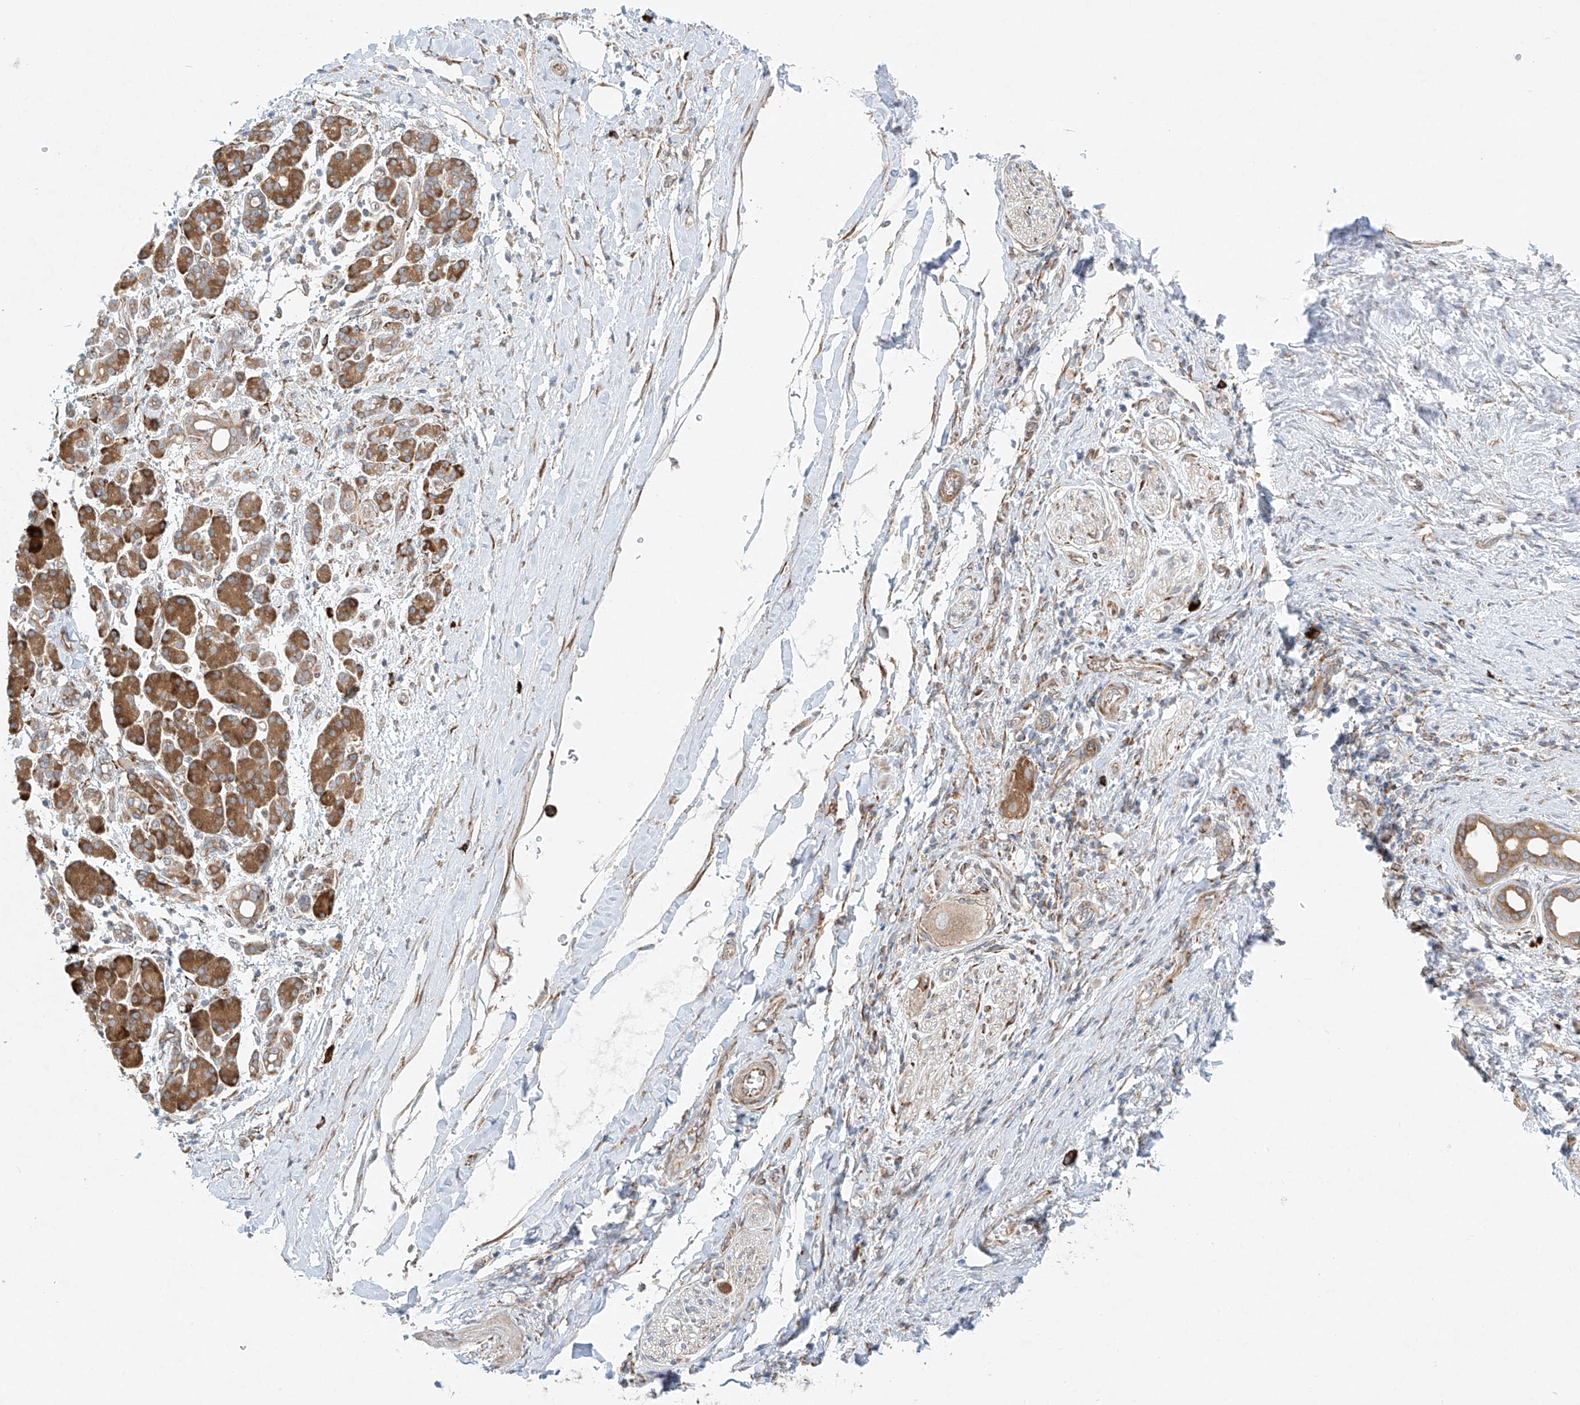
{"staining": {"intensity": "moderate", "quantity": ">75%", "location": "cytoplasmic/membranous"}, "tissue": "pancreatic cancer", "cell_type": "Tumor cells", "image_type": "cancer", "snomed": [{"axis": "morphology", "description": "Adenocarcinoma, NOS"}, {"axis": "topography", "description": "Pancreas"}], "caption": "Pancreatic adenocarcinoma tissue demonstrates moderate cytoplasmic/membranous positivity in about >75% of tumor cells, visualized by immunohistochemistry. Using DAB (brown) and hematoxylin (blue) stains, captured at high magnification using brightfield microscopy.", "gene": "EIPR1", "patient": {"sex": "female", "age": 72}}